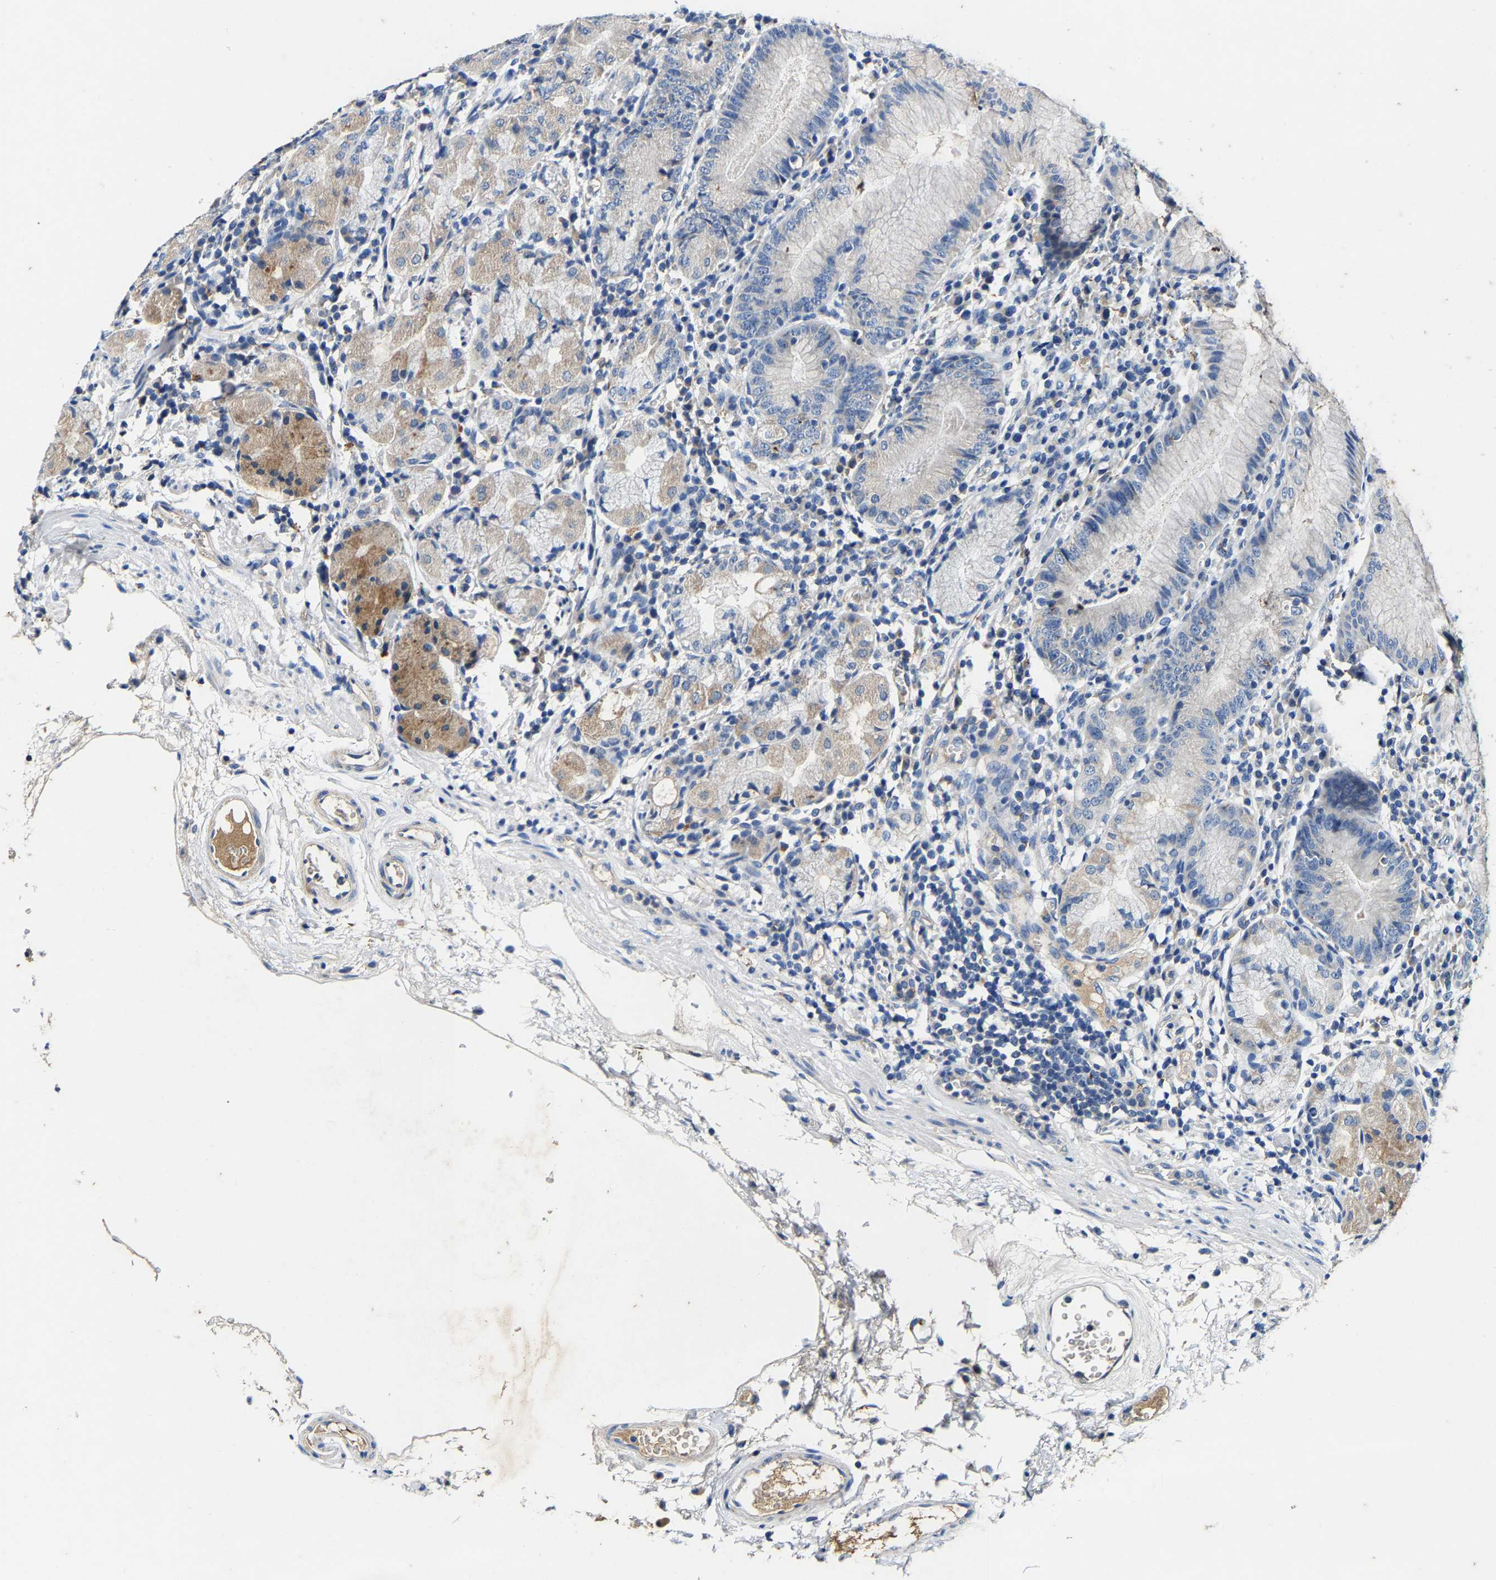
{"staining": {"intensity": "weak", "quantity": "25%-75%", "location": "cytoplasmic/membranous,nuclear"}, "tissue": "stomach", "cell_type": "Glandular cells", "image_type": "normal", "snomed": [{"axis": "morphology", "description": "Normal tissue, NOS"}, {"axis": "topography", "description": "Stomach"}, {"axis": "topography", "description": "Stomach, lower"}], "caption": "IHC image of benign stomach: human stomach stained using immunohistochemistry shows low levels of weak protein expression localized specifically in the cytoplasmic/membranous,nuclear of glandular cells, appearing as a cytoplasmic/membranous,nuclear brown color.", "gene": "SLC25A25", "patient": {"sex": "female", "age": 75}}